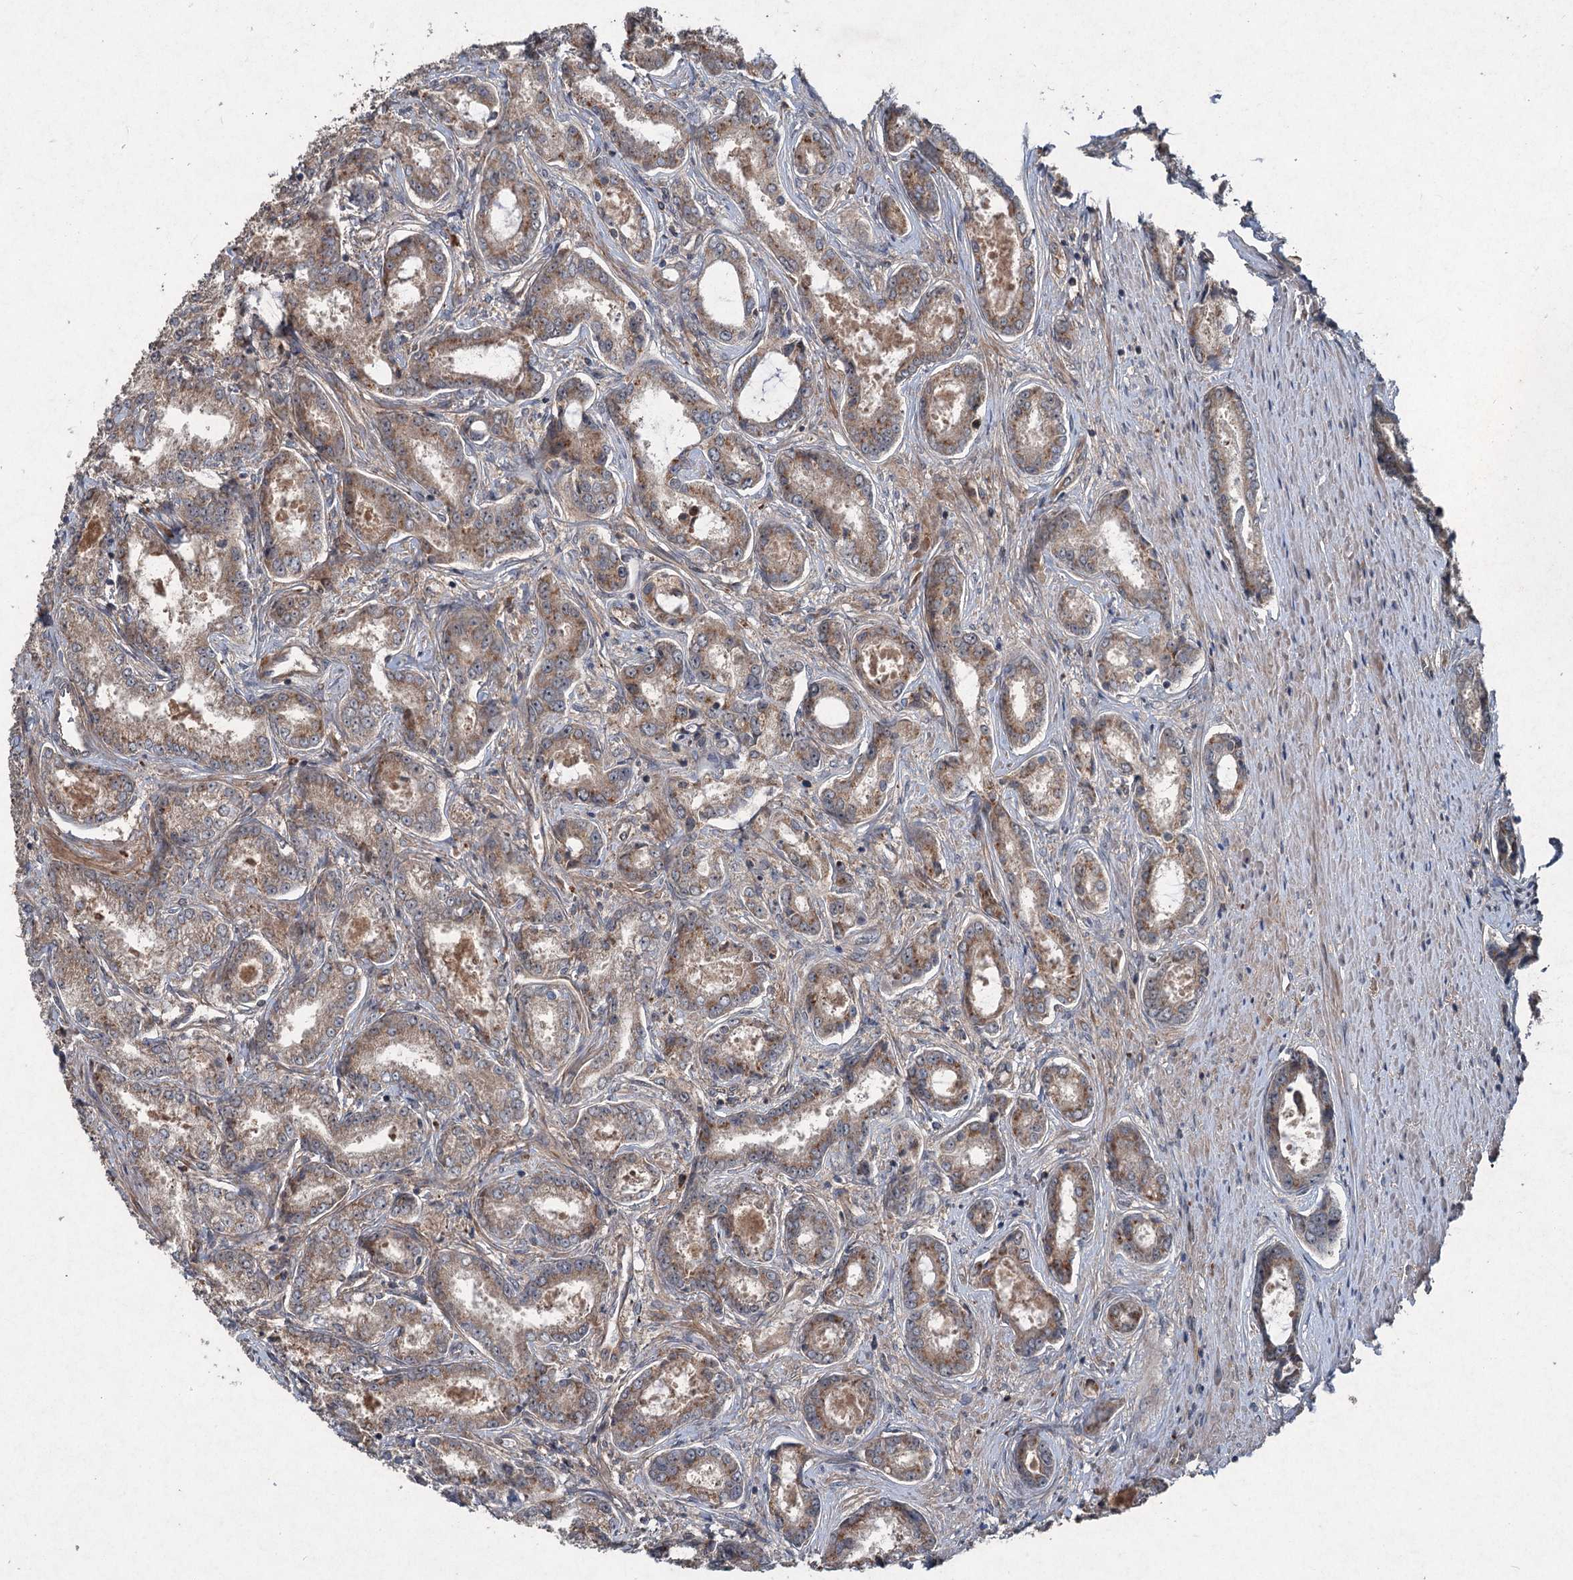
{"staining": {"intensity": "moderate", "quantity": ">75%", "location": "cytoplasmic/membranous"}, "tissue": "prostate cancer", "cell_type": "Tumor cells", "image_type": "cancer", "snomed": [{"axis": "morphology", "description": "Adenocarcinoma, Low grade"}, {"axis": "topography", "description": "Prostate"}], "caption": "Immunohistochemical staining of prostate cancer exhibits medium levels of moderate cytoplasmic/membranous expression in about >75% of tumor cells. The protein of interest is shown in brown color, while the nuclei are stained blue.", "gene": "ALAS1", "patient": {"sex": "male", "age": 68}}